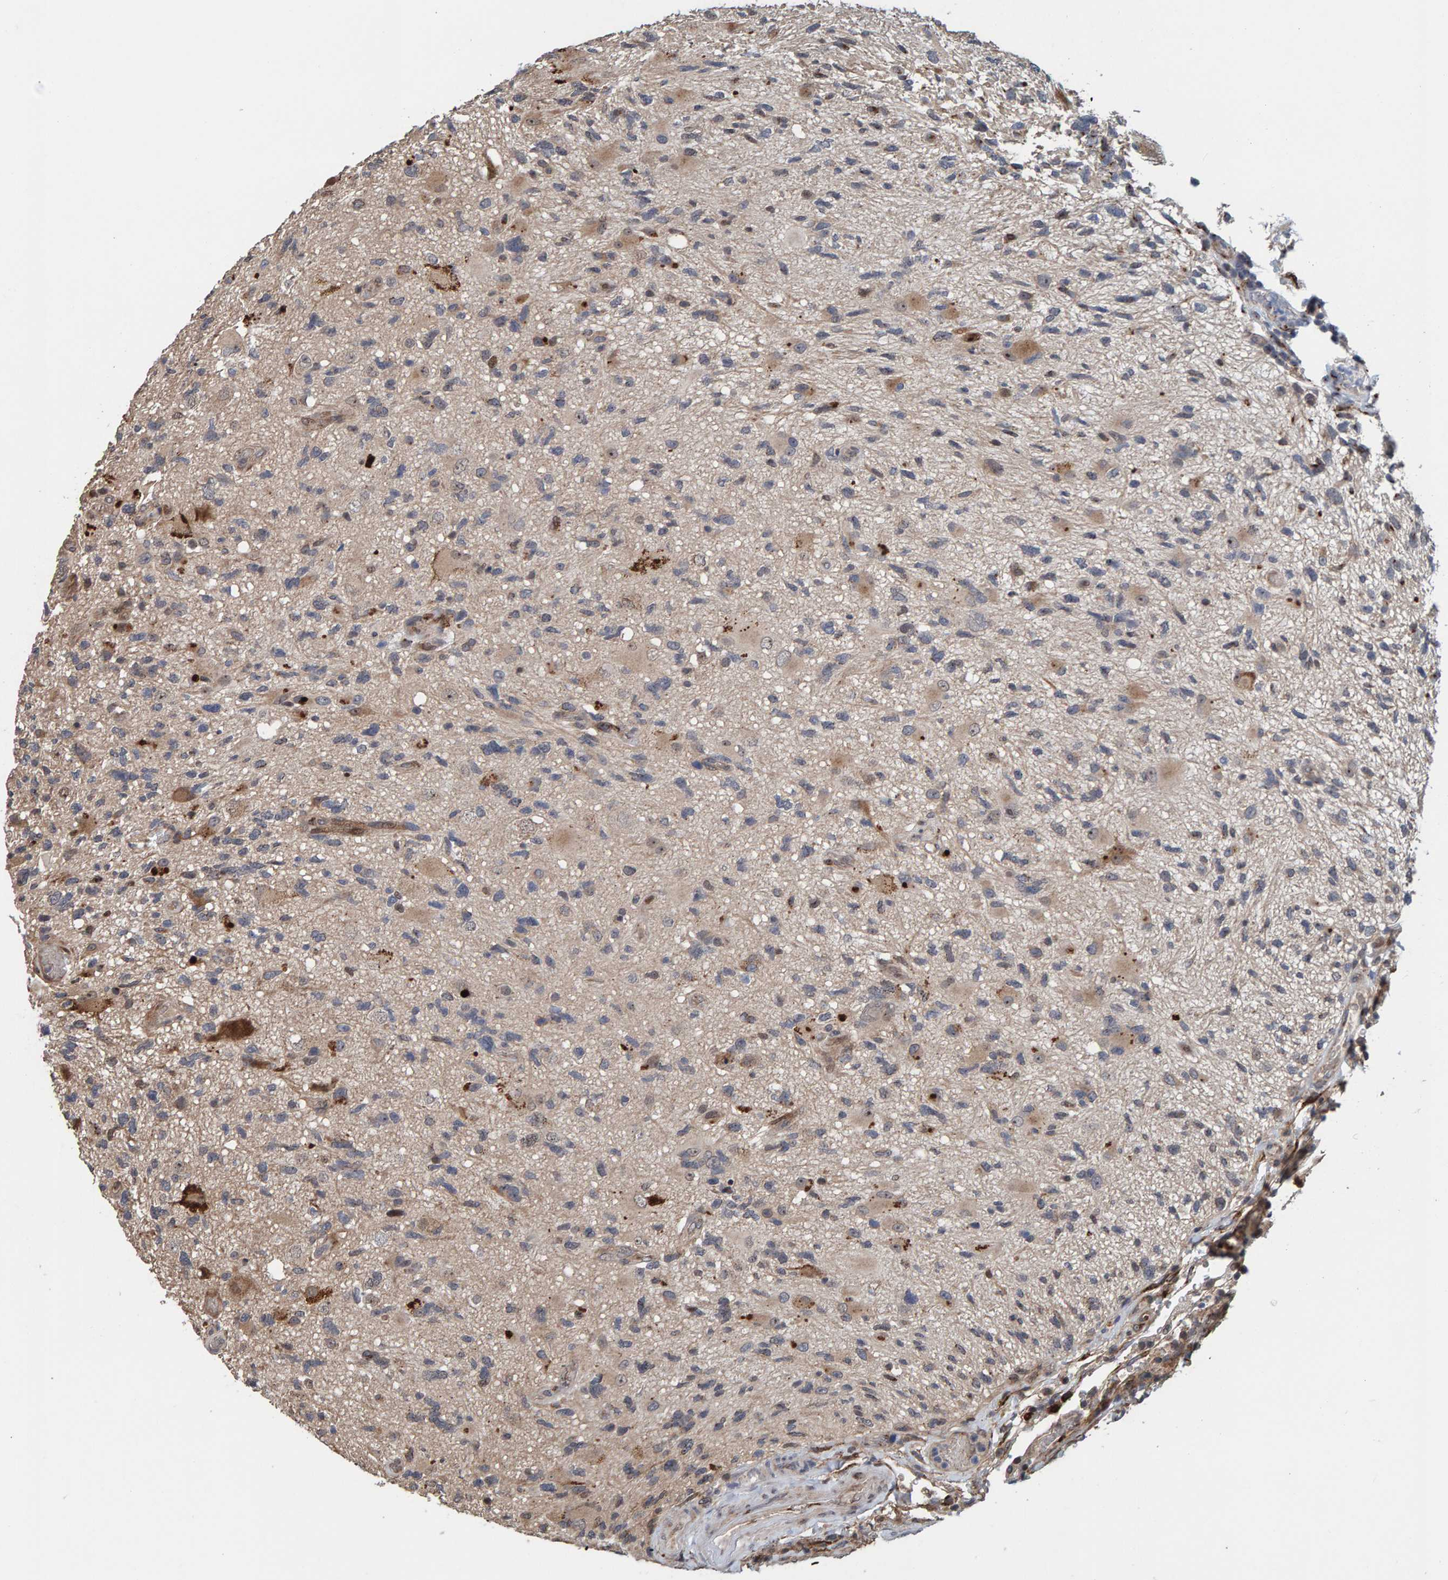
{"staining": {"intensity": "moderate", "quantity": "<25%", "location": "cytoplasmic/membranous"}, "tissue": "glioma", "cell_type": "Tumor cells", "image_type": "cancer", "snomed": [{"axis": "morphology", "description": "Glioma, malignant, High grade"}, {"axis": "topography", "description": "Brain"}], "caption": "Immunohistochemical staining of human malignant glioma (high-grade) displays low levels of moderate cytoplasmic/membranous expression in about <25% of tumor cells.", "gene": "CCDC25", "patient": {"sex": "male", "age": 33}}